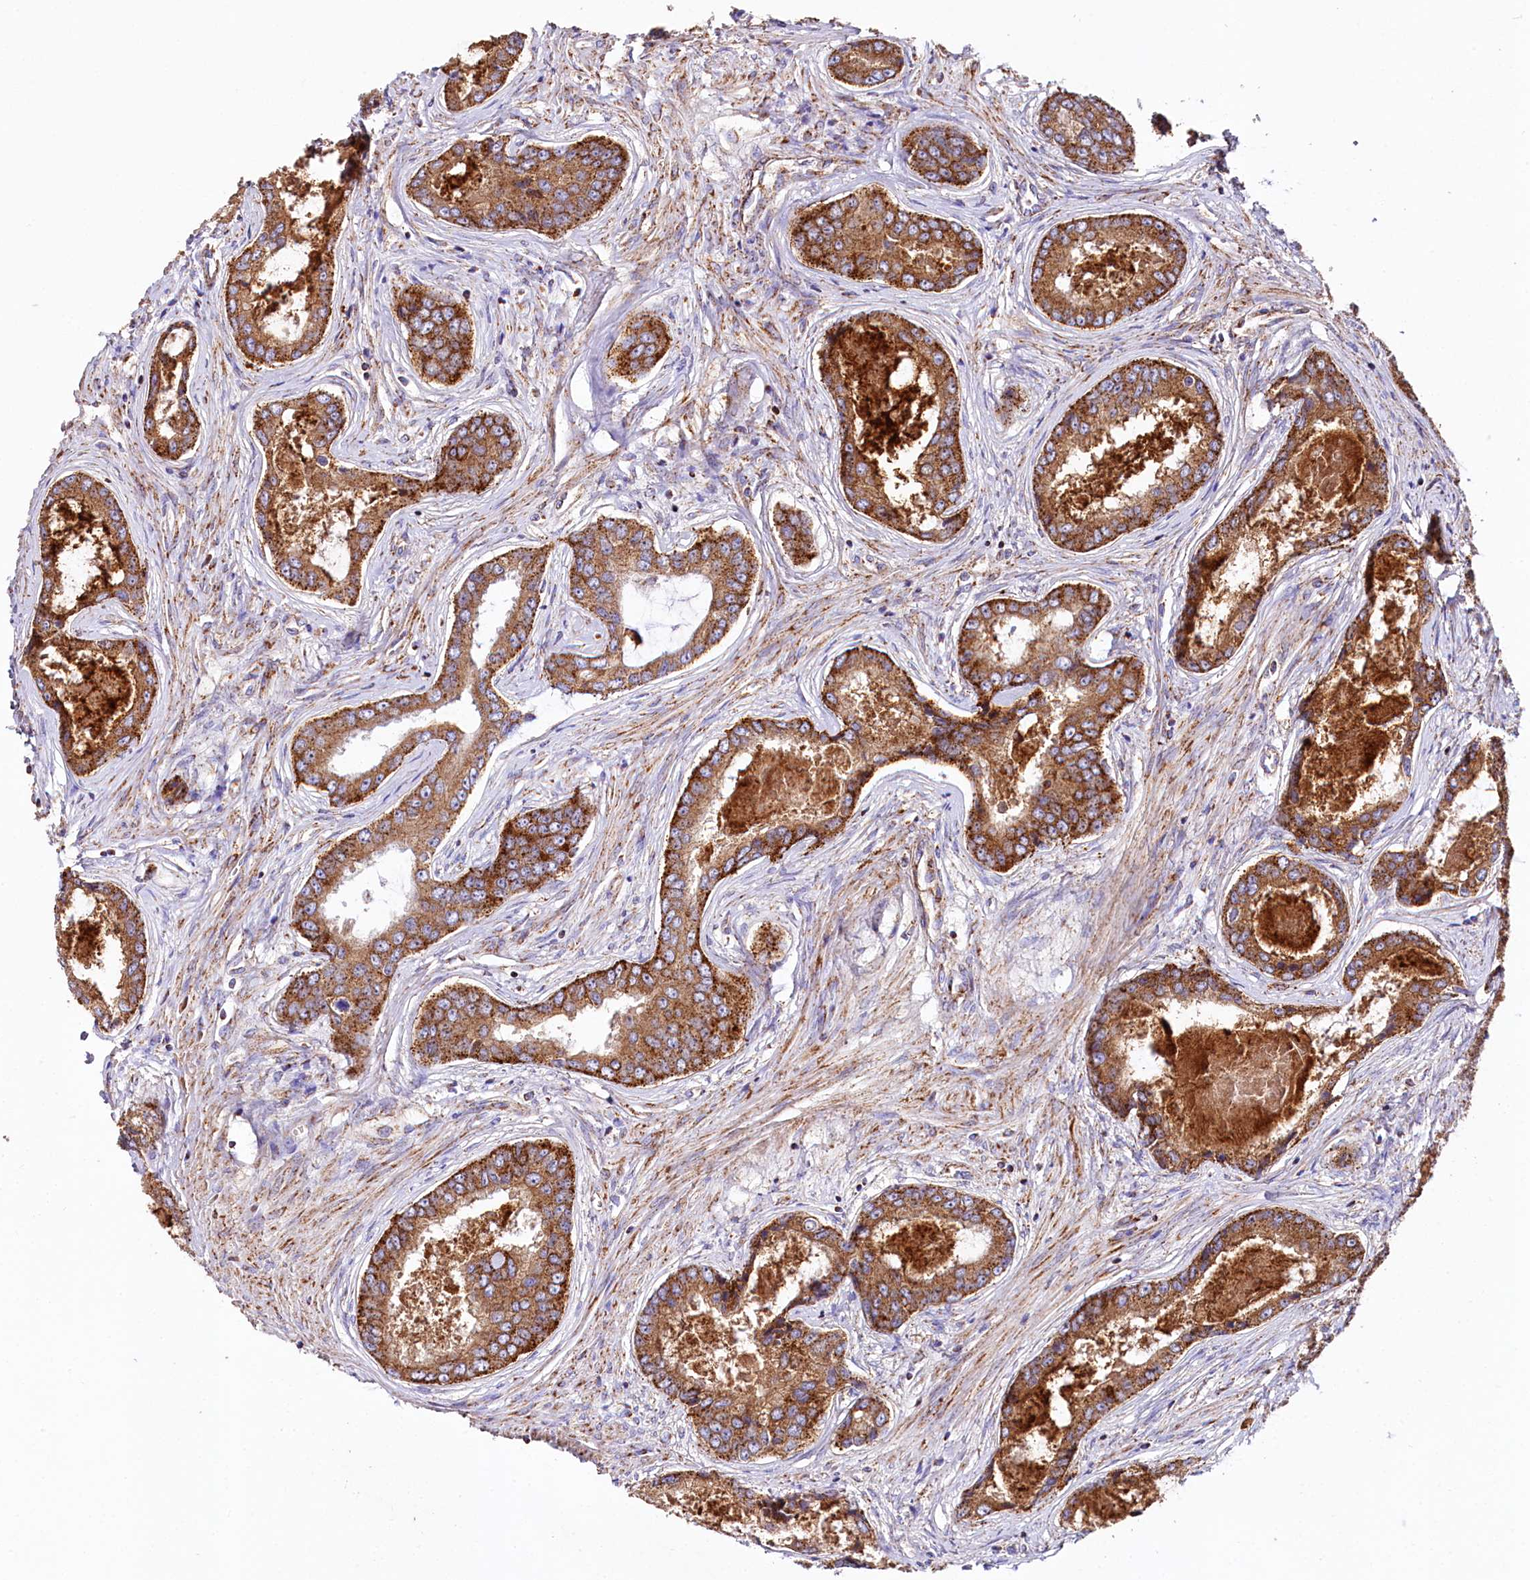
{"staining": {"intensity": "strong", "quantity": ">75%", "location": "cytoplasmic/membranous"}, "tissue": "prostate cancer", "cell_type": "Tumor cells", "image_type": "cancer", "snomed": [{"axis": "morphology", "description": "Adenocarcinoma, Low grade"}, {"axis": "topography", "description": "Prostate"}], "caption": "This is a micrograph of immunohistochemistry (IHC) staining of prostate cancer, which shows strong staining in the cytoplasmic/membranous of tumor cells.", "gene": "APLP2", "patient": {"sex": "male", "age": 68}}